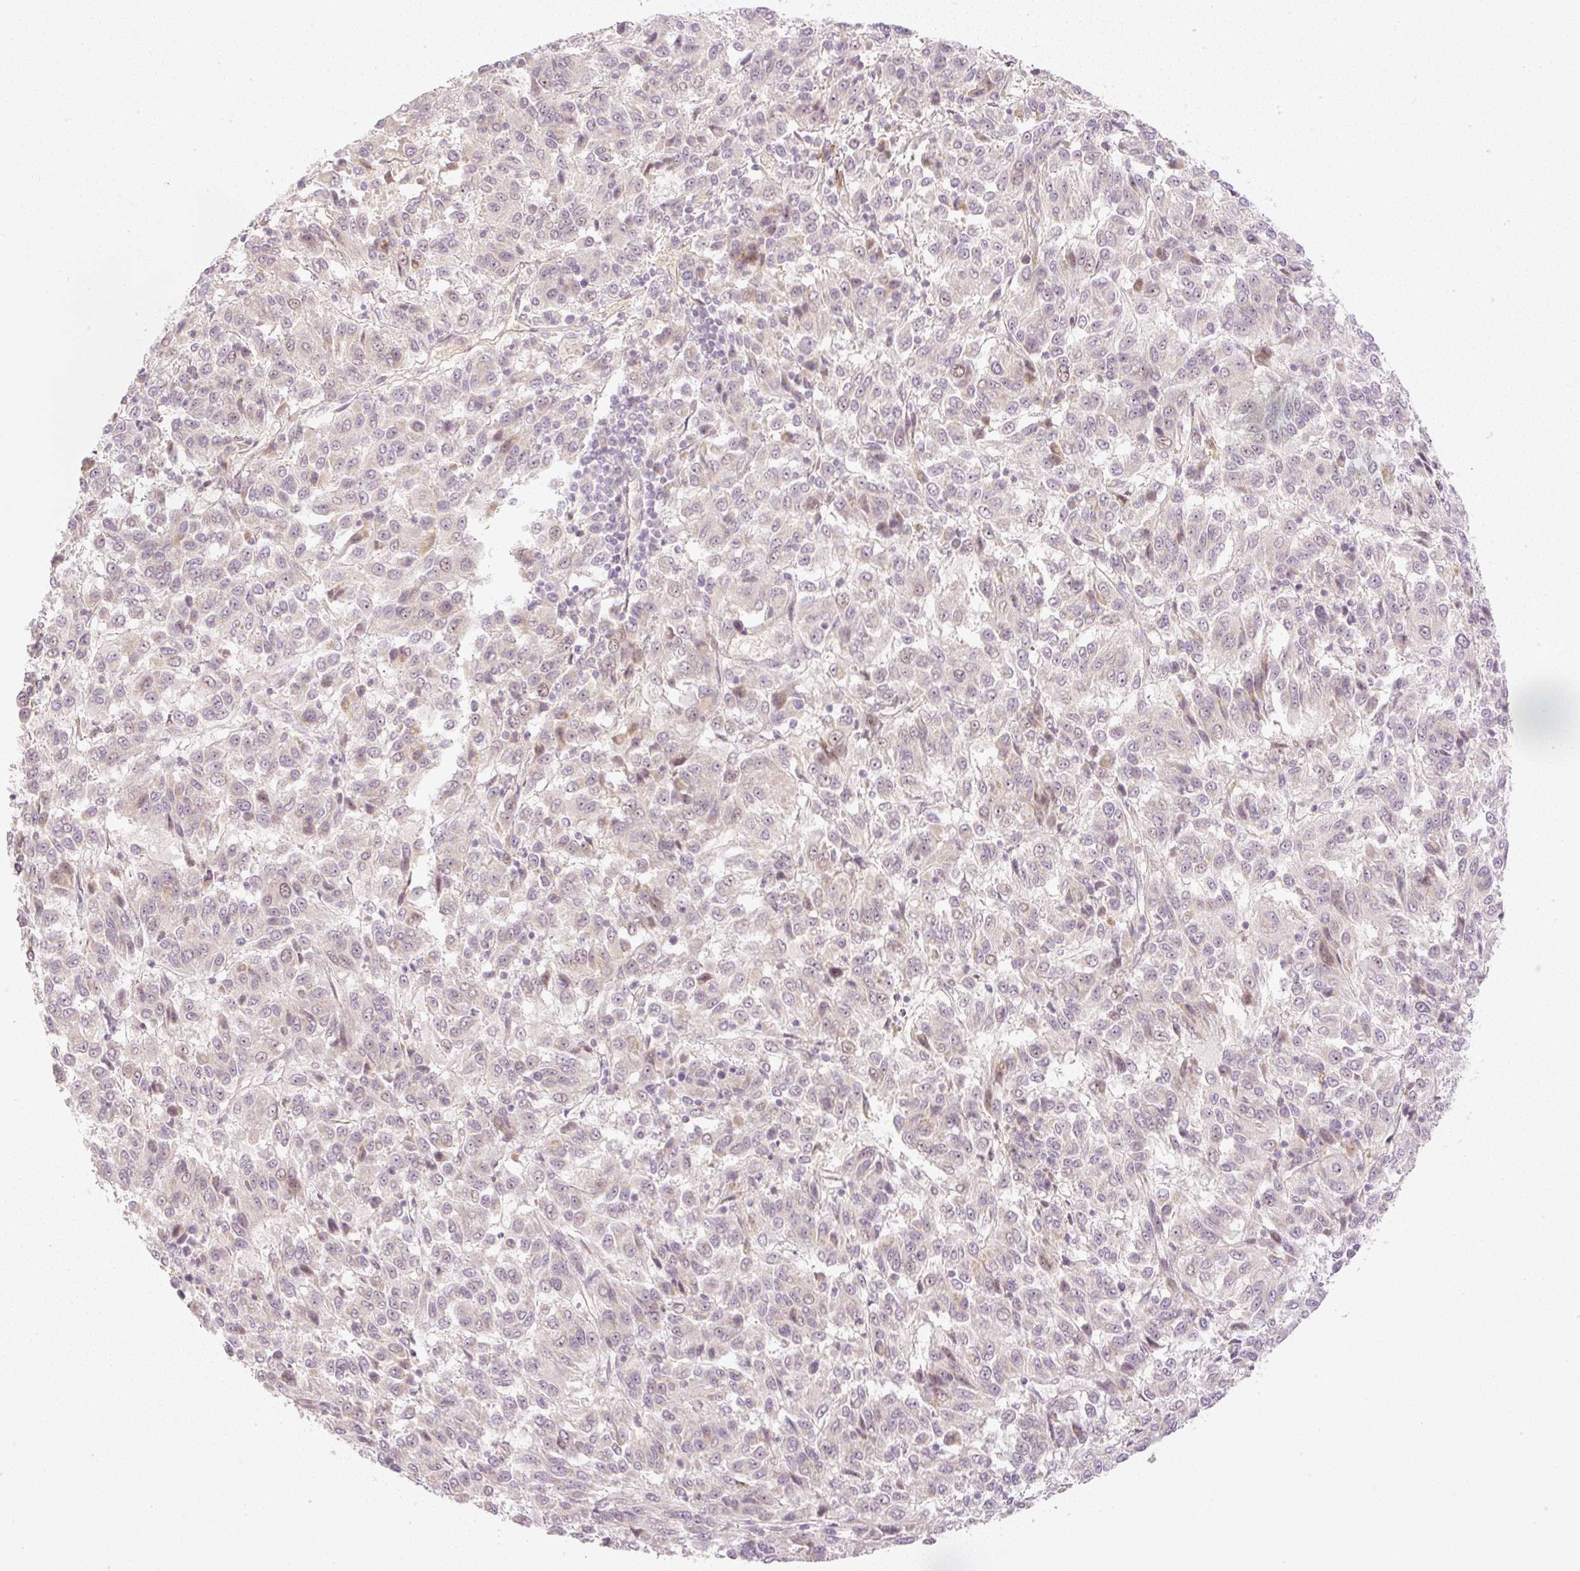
{"staining": {"intensity": "weak", "quantity": "<25%", "location": "cytoplasmic/membranous,nuclear"}, "tissue": "melanoma", "cell_type": "Tumor cells", "image_type": "cancer", "snomed": [{"axis": "morphology", "description": "Malignant melanoma, Metastatic site"}, {"axis": "topography", "description": "Lung"}], "caption": "A high-resolution micrograph shows IHC staining of melanoma, which reveals no significant expression in tumor cells. (Stains: DAB IHC with hematoxylin counter stain, Microscopy: brightfield microscopy at high magnification).", "gene": "AAR2", "patient": {"sex": "male", "age": 64}}